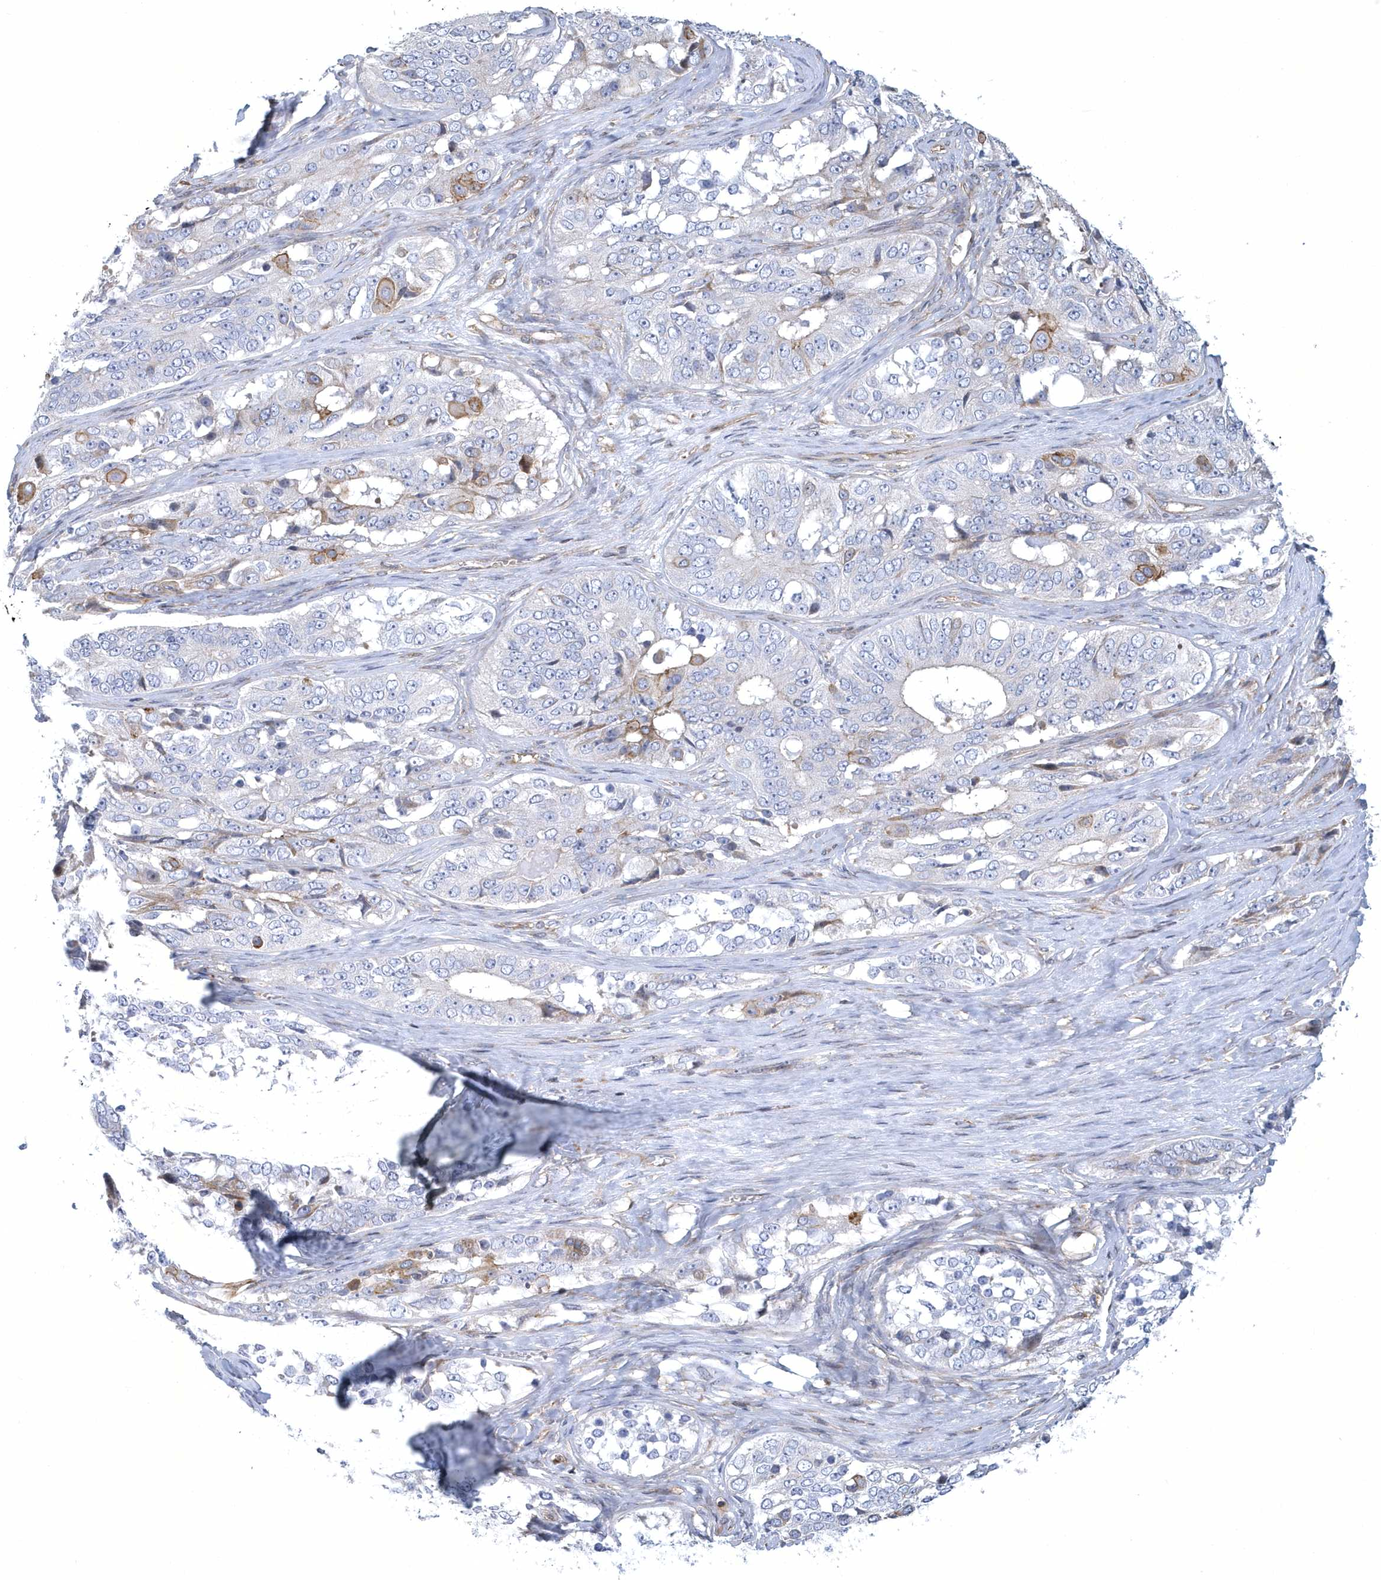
{"staining": {"intensity": "moderate", "quantity": "<25%", "location": "cytoplasmic/membranous"}, "tissue": "ovarian cancer", "cell_type": "Tumor cells", "image_type": "cancer", "snomed": [{"axis": "morphology", "description": "Carcinoma, endometroid"}, {"axis": "topography", "description": "Ovary"}], "caption": "A photomicrograph of ovarian cancer stained for a protein exhibits moderate cytoplasmic/membranous brown staining in tumor cells.", "gene": "ARAP2", "patient": {"sex": "female", "age": 51}}